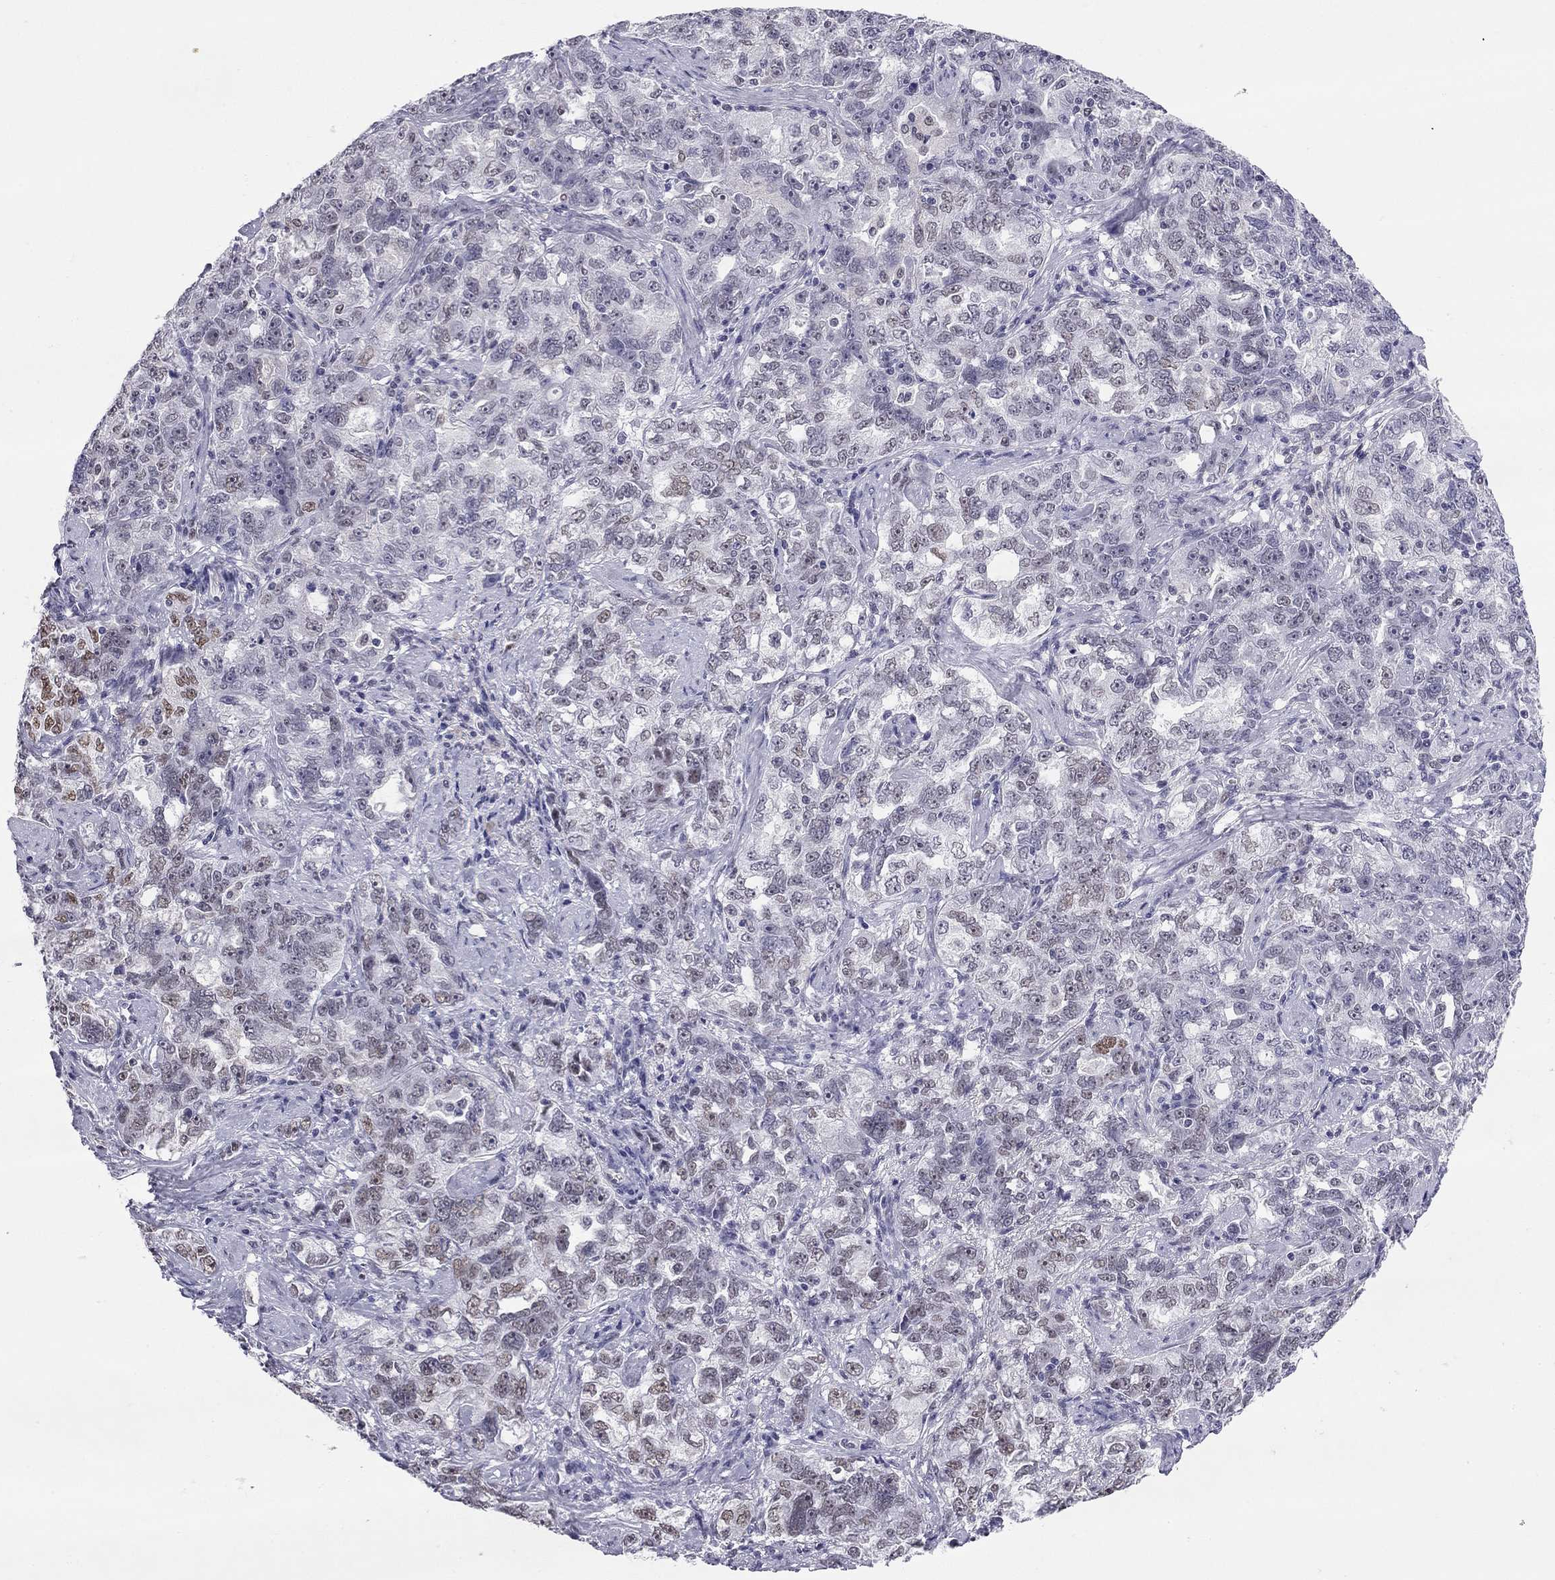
{"staining": {"intensity": "moderate", "quantity": "<25%", "location": "nuclear"}, "tissue": "ovarian cancer", "cell_type": "Tumor cells", "image_type": "cancer", "snomed": [{"axis": "morphology", "description": "Cystadenocarcinoma, serous, NOS"}, {"axis": "topography", "description": "Ovary"}], "caption": "Immunohistochemical staining of serous cystadenocarcinoma (ovarian) exhibits moderate nuclear protein staining in about <25% of tumor cells. (DAB (3,3'-diaminobenzidine) IHC, brown staining for protein, blue staining for nuclei).", "gene": "DOT1L", "patient": {"sex": "female", "age": 51}}